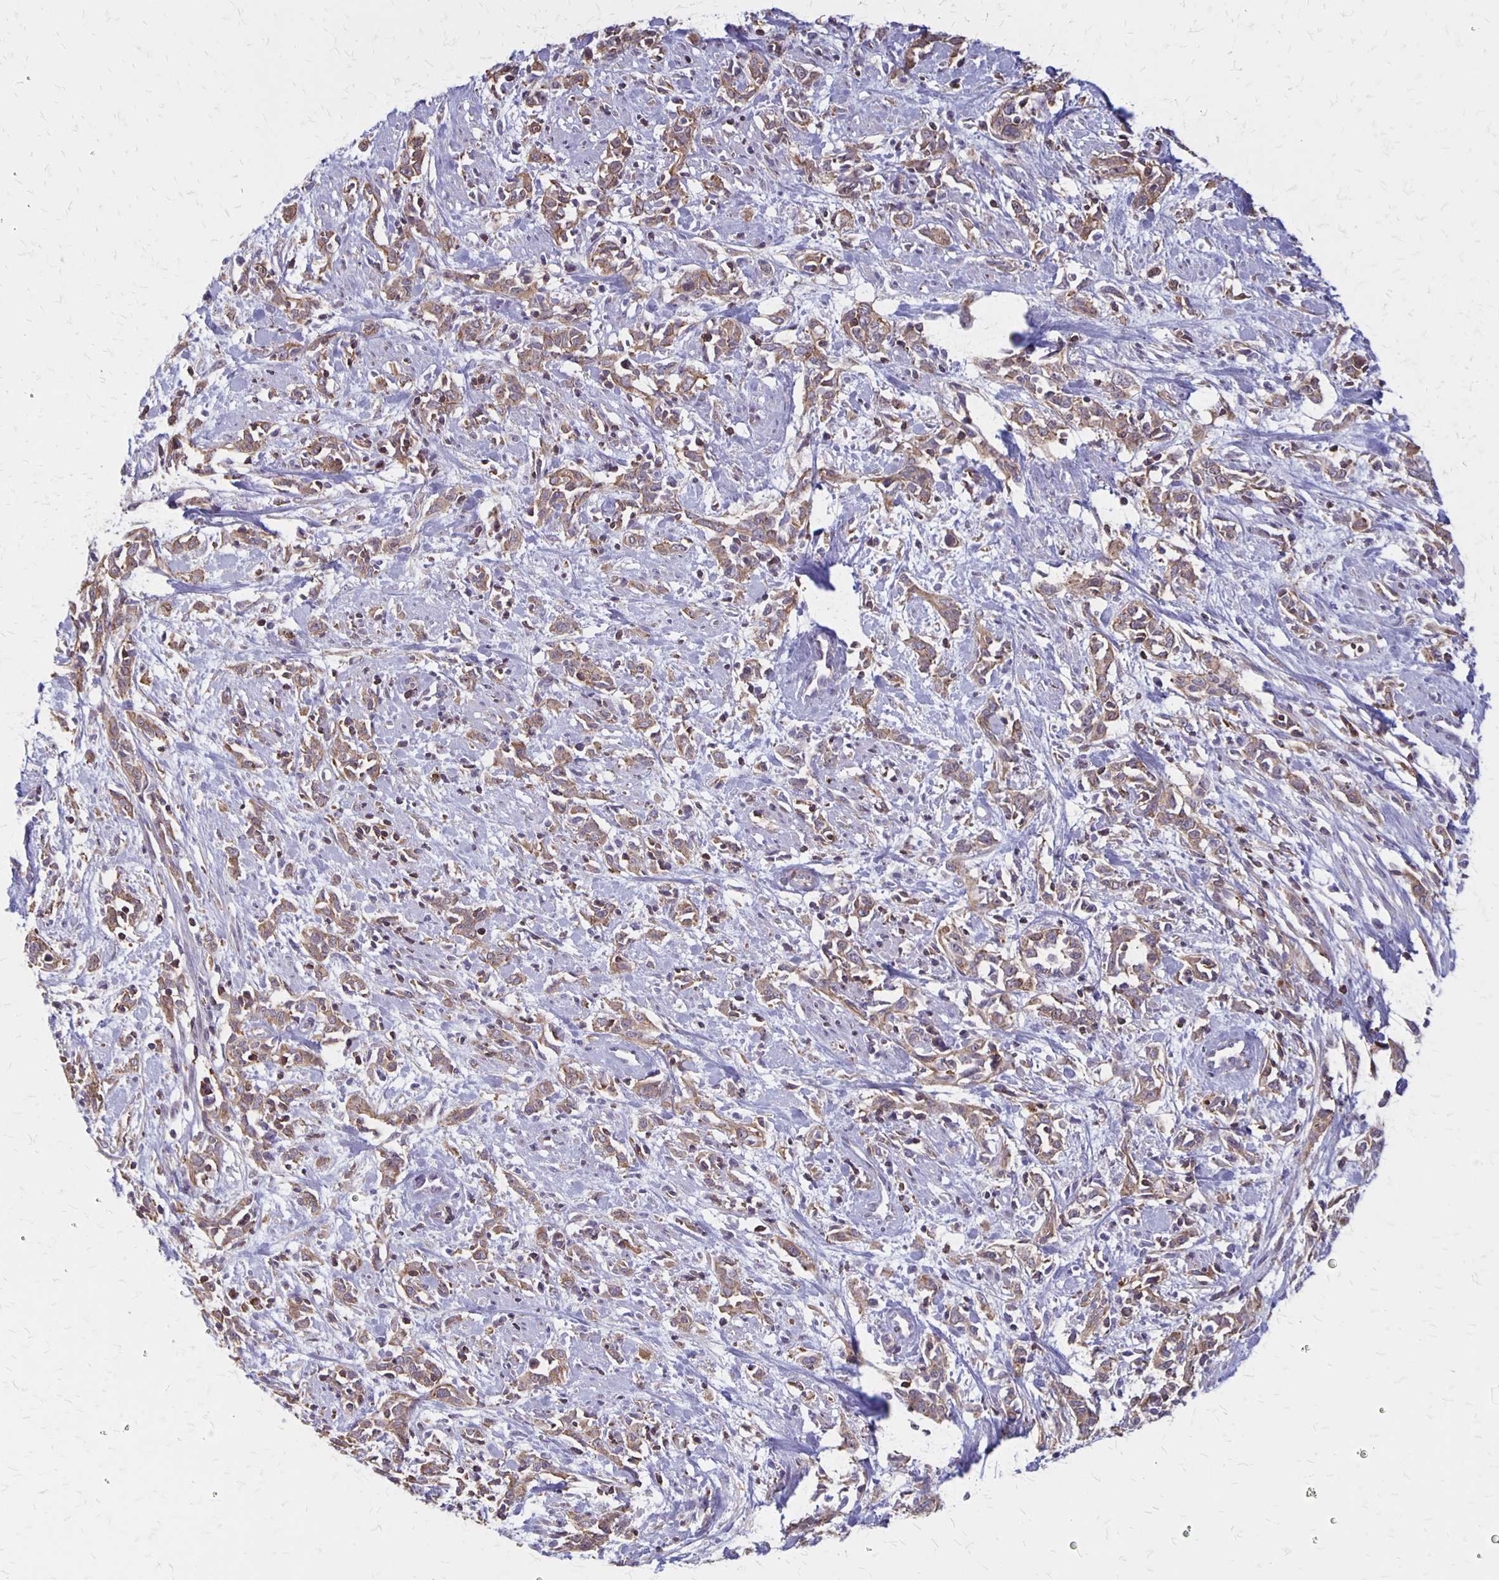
{"staining": {"intensity": "moderate", "quantity": "25%-75%", "location": "cytoplasmic/membranous"}, "tissue": "cervical cancer", "cell_type": "Tumor cells", "image_type": "cancer", "snomed": [{"axis": "morphology", "description": "Adenocarcinoma, NOS"}, {"axis": "topography", "description": "Cervix"}], "caption": "An image of human adenocarcinoma (cervical) stained for a protein reveals moderate cytoplasmic/membranous brown staining in tumor cells. Using DAB (brown) and hematoxylin (blue) stains, captured at high magnification using brightfield microscopy.", "gene": "SEPTIN5", "patient": {"sex": "female", "age": 40}}